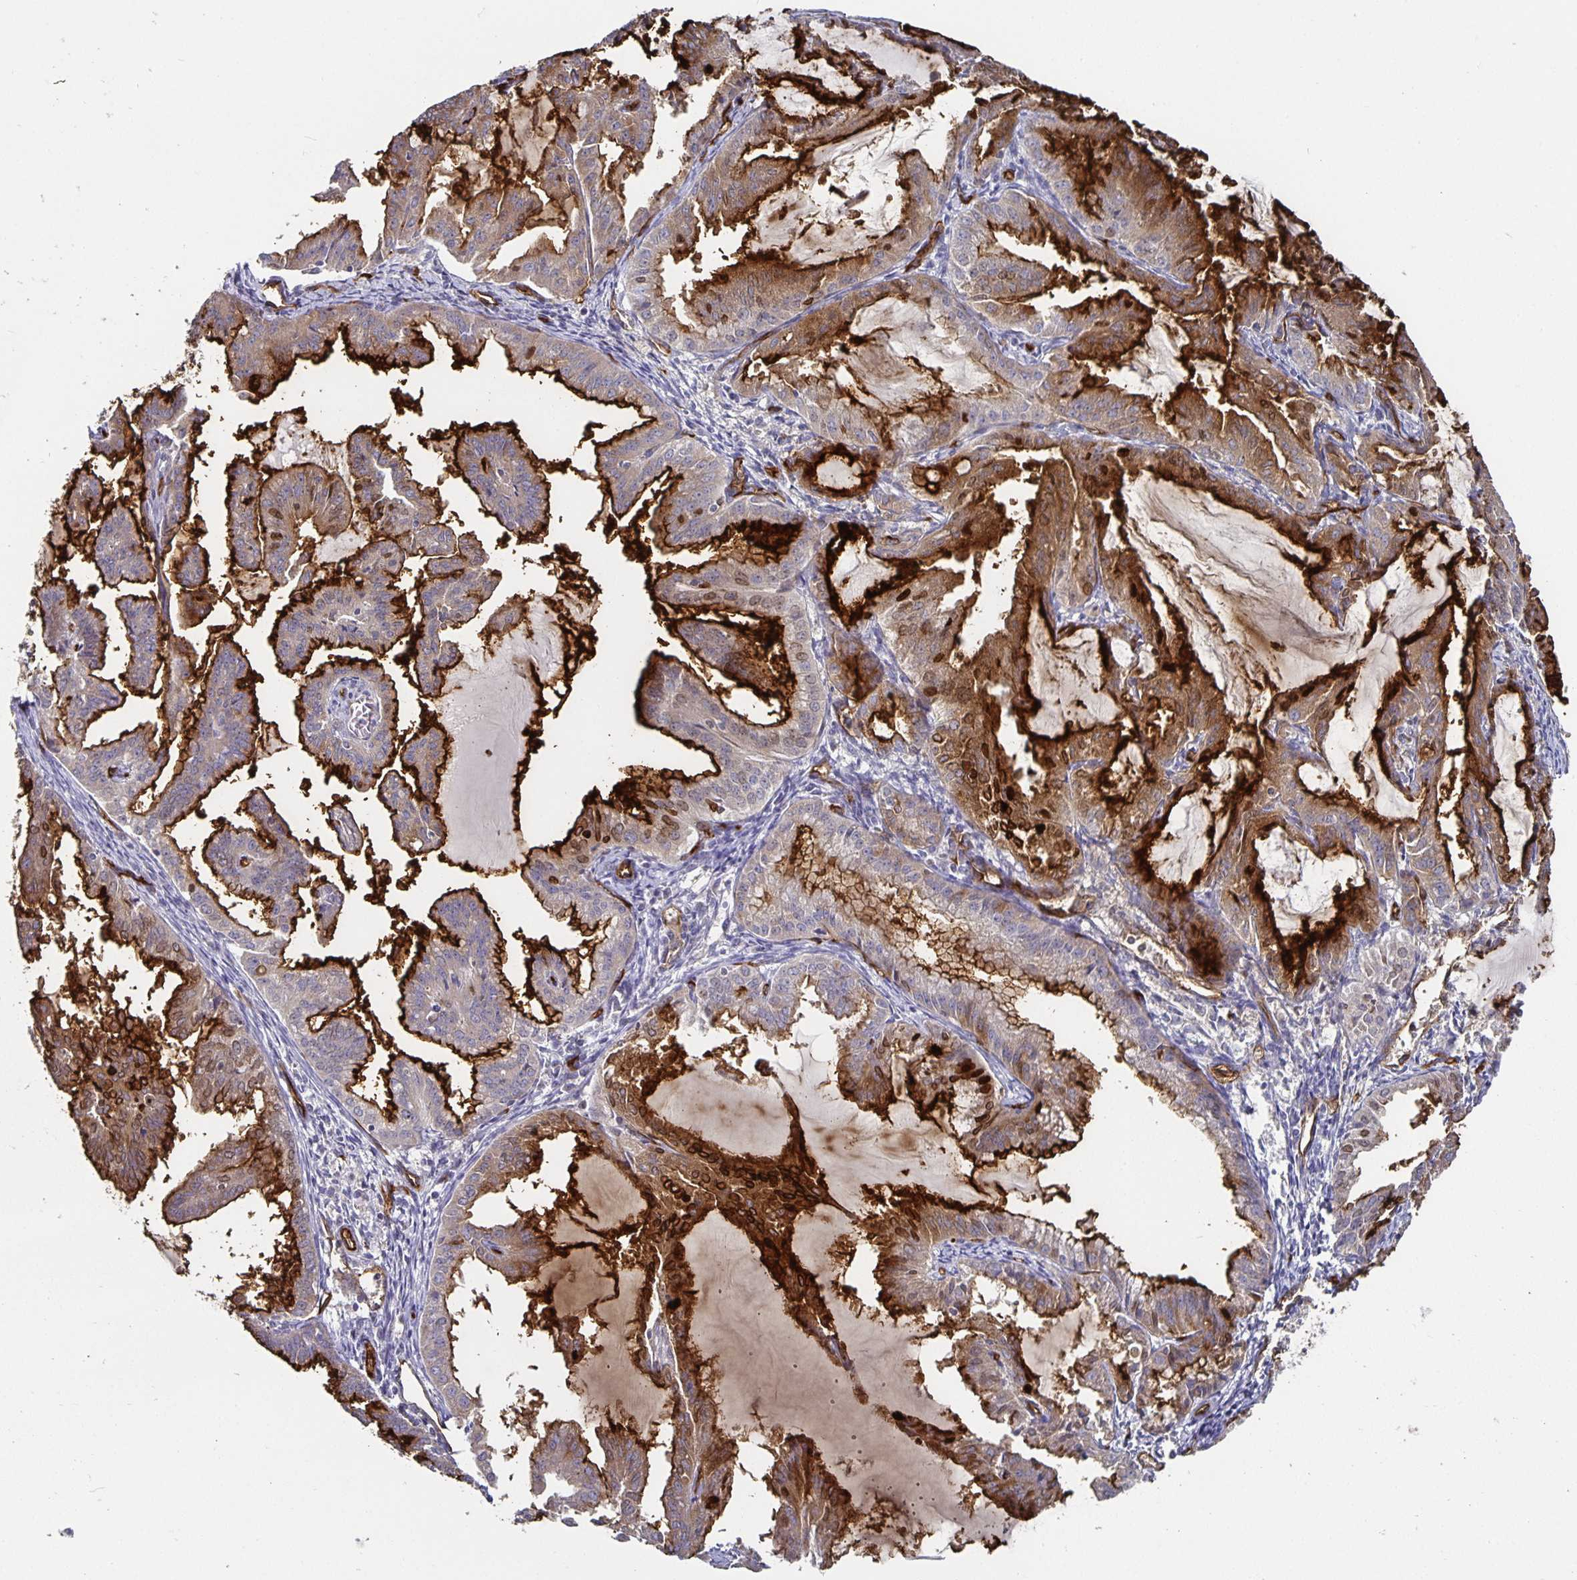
{"staining": {"intensity": "strong", "quantity": "25%-75%", "location": "cytoplasmic/membranous"}, "tissue": "endometrial cancer", "cell_type": "Tumor cells", "image_type": "cancer", "snomed": [{"axis": "morphology", "description": "Adenocarcinoma, NOS"}, {"axis": "topography", "description": "Endometrium"}], "caption": "About 25%-75% of tumor cells in human endometrial cancer (adenocarcinoma) display strong cytoplasmic/membranous protein staining as visualized by brown immunohistochemical staining.", "gene": "PODXL", "patient": {"sex": "female", "age": 70}}